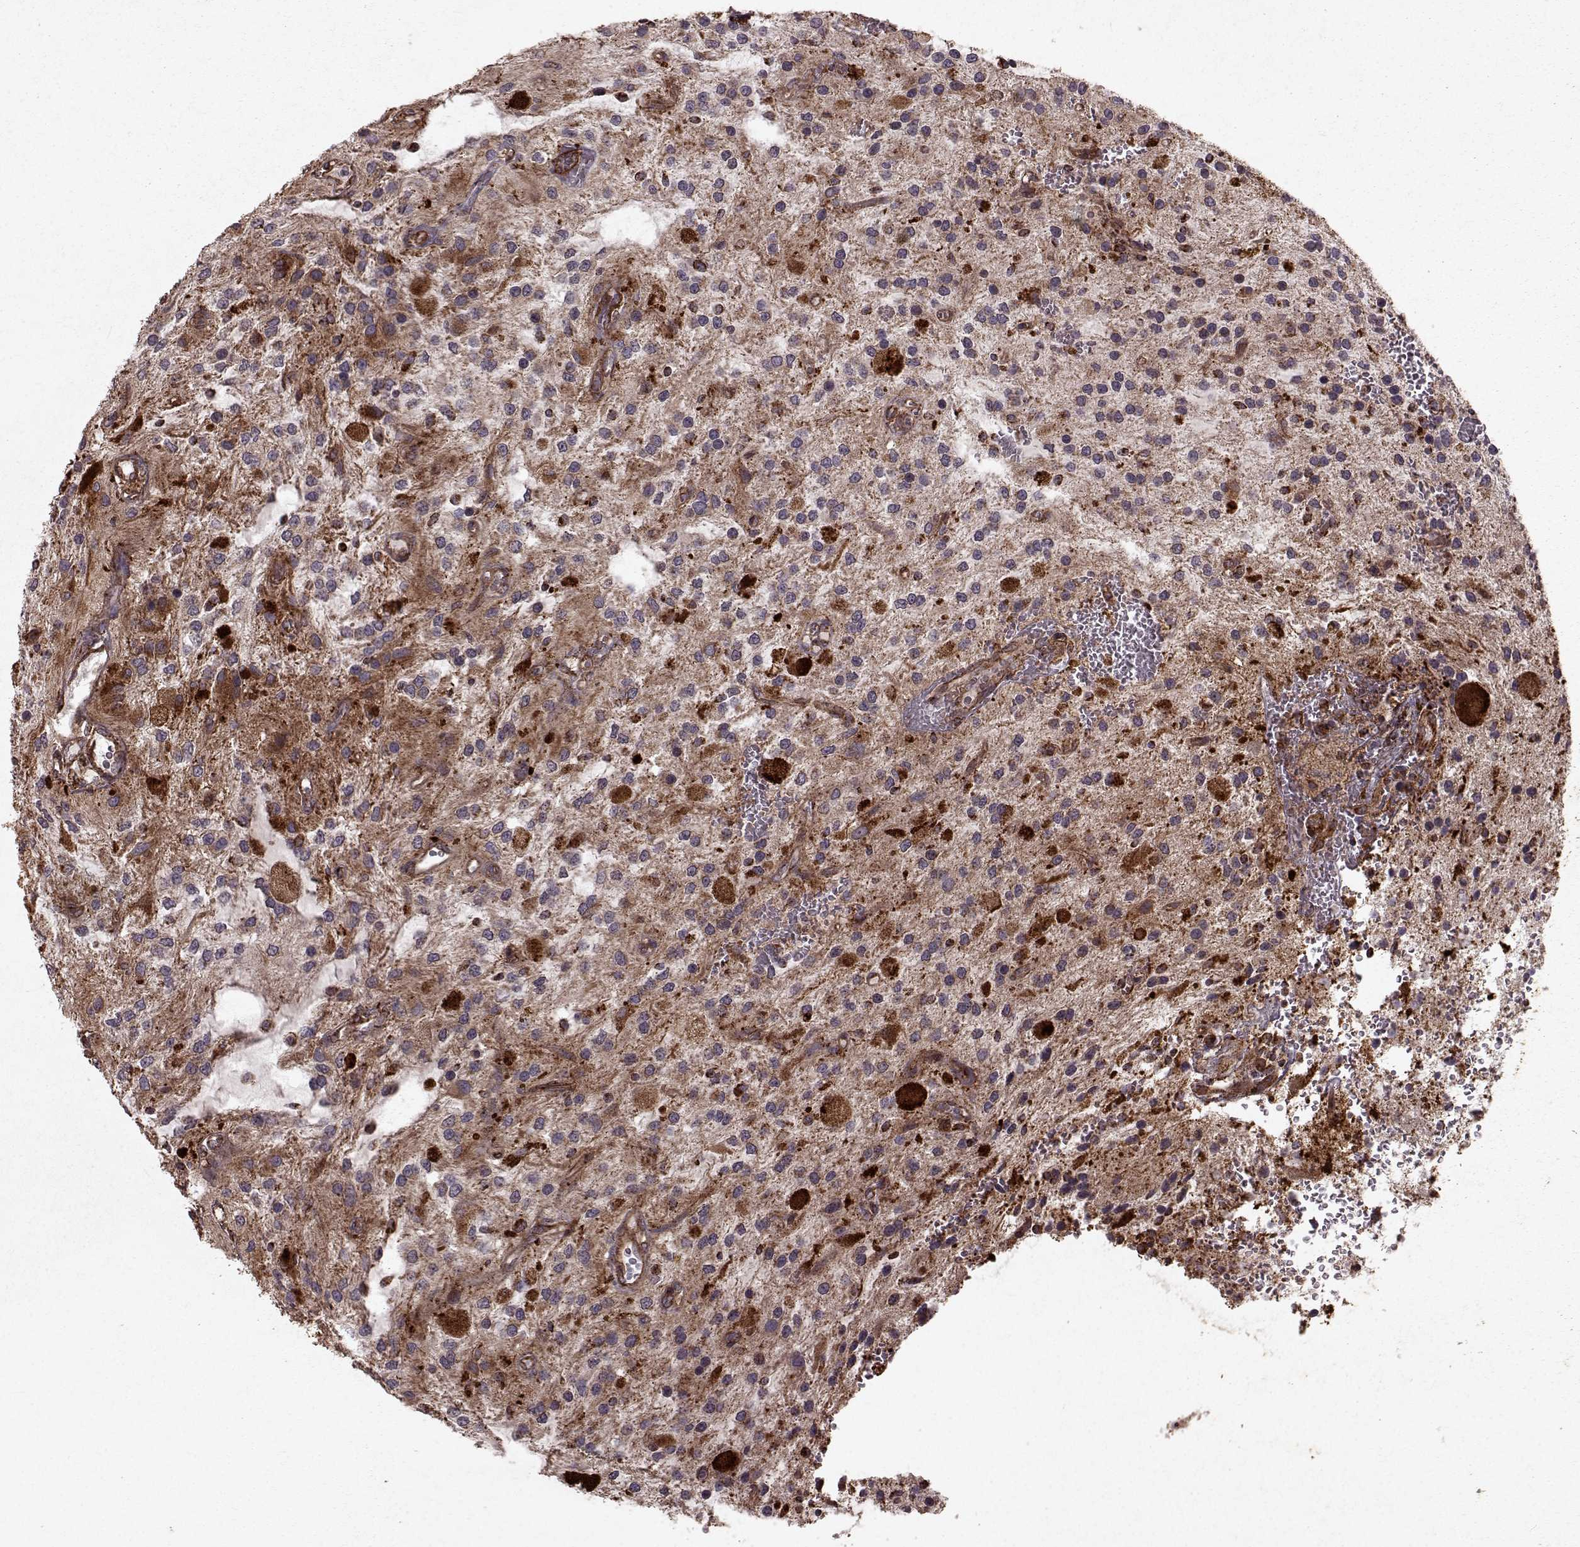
{"staining": {"intensity": "strong", "quantity": "<25%", "location": "cytoplasmic/membranous"}, "tissue": "glioma", "cell_type": "Tumor cells", "image_type": "cancer", "snomed": [{"axis": "morphology", "description": "Glioma, malignant, Low grade"}, {"axis": "topography", "description": "Cerebellum"}], "caption": "Glioma stained with immunohistochemistry (IHC) demonstrates strong cytoplasmic/membranous expression in approximately <25% of tumor cells.", "gene": "FXN", "patient": {"sex": "female", "age": 14}}